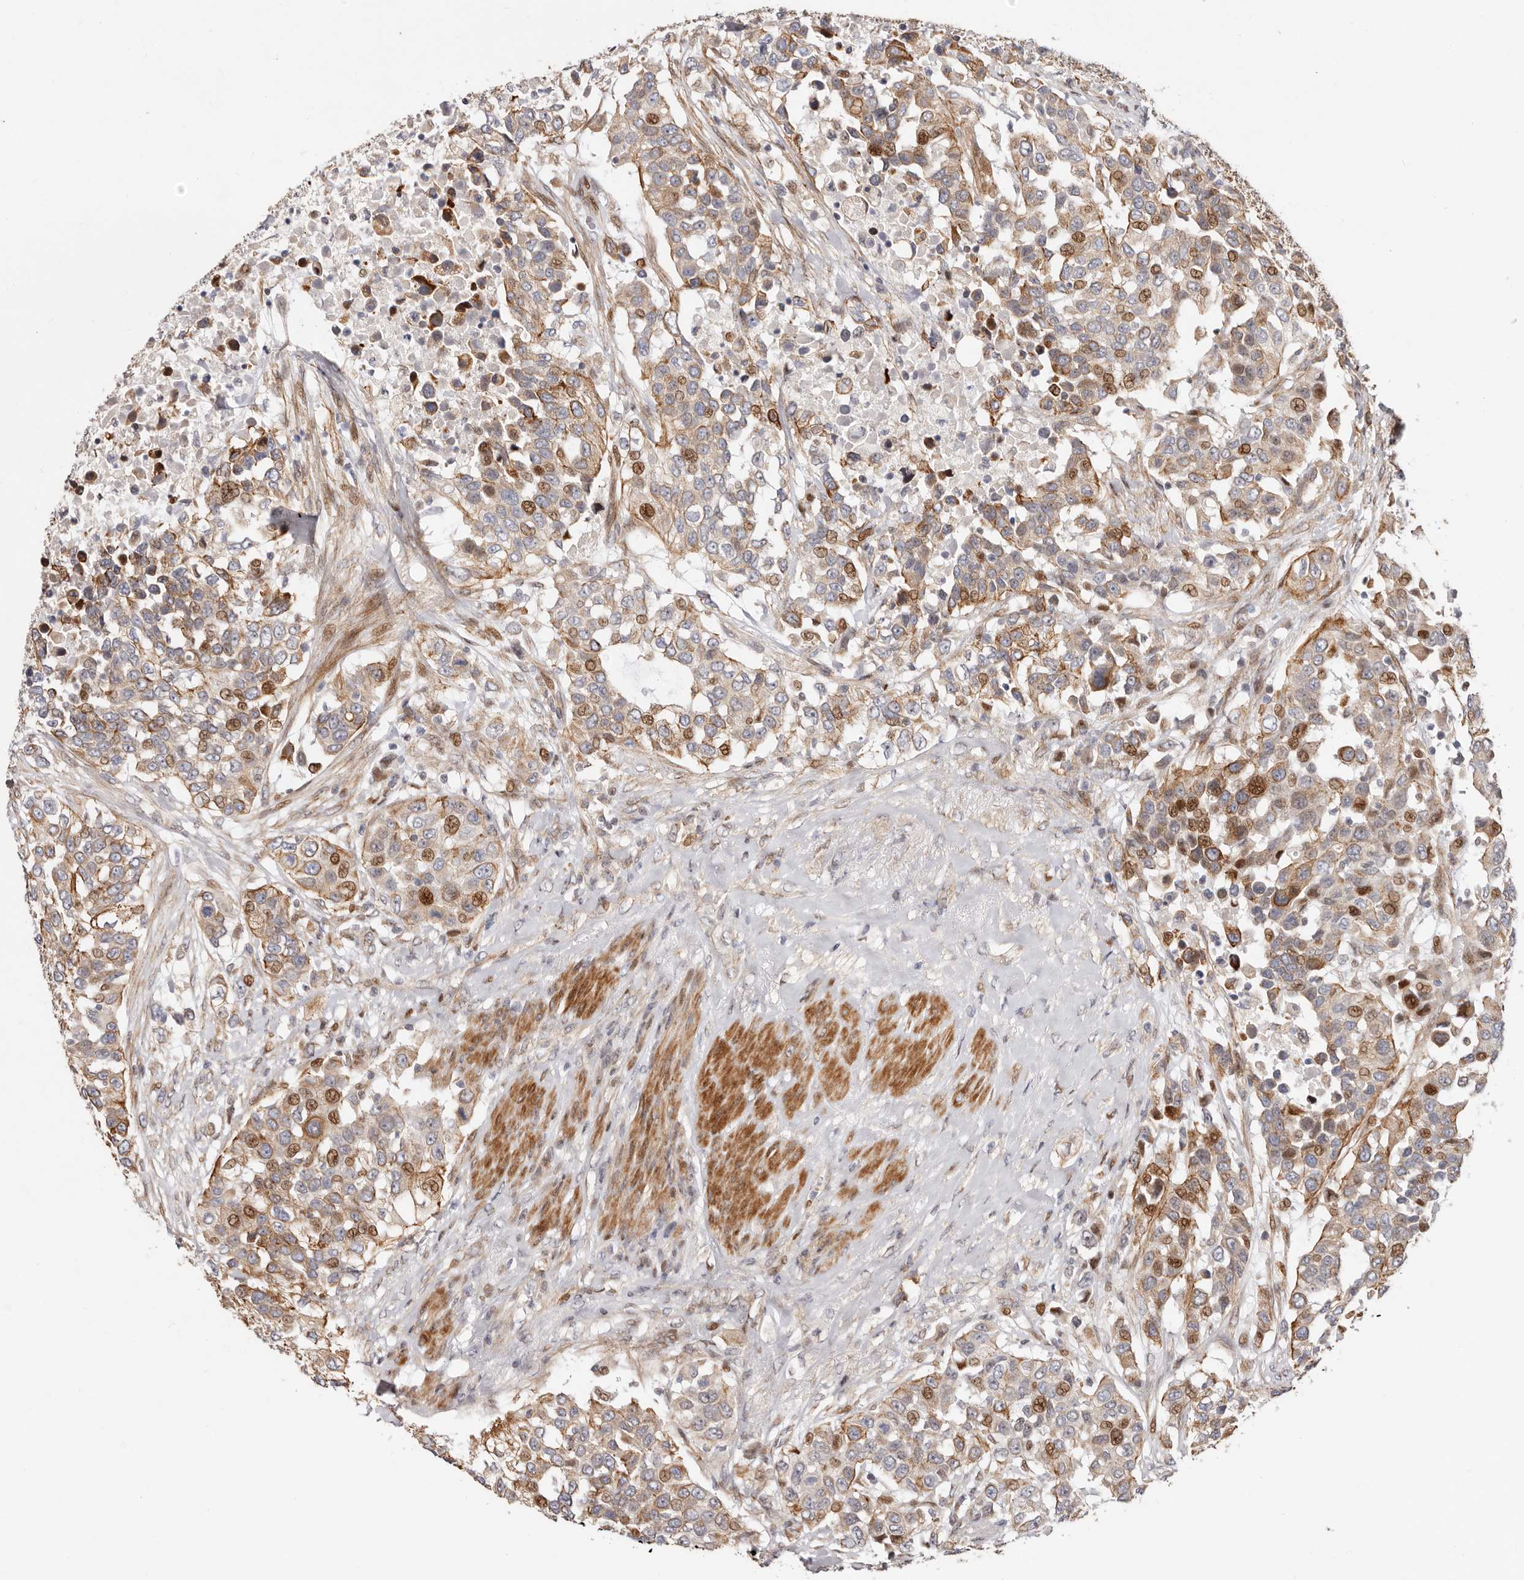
{"staining": {"intensity": "moderate", "quantity": ">75%", "location": "cytoplasmic/membranous,nuclear"}, "tissue": "urothelial cancer", "cell_type": "Tumor cells", "image_type": "cancer", "snomed": [{"axis": "morphology", "description": "Urothelial carcinoma, High grade"}, {"axis": "topography", "description": "Urinary bladder"}], "caption": "Immunohistochemistry (IHC) (DAB) staining of human urothelial cancer demonstrates moderate cytoplasmic/membranous and nuclear protein staining in about >75% of tumor cells.", "gene": "EPHX3", "patient": {"sex": "female", "age": 80}}